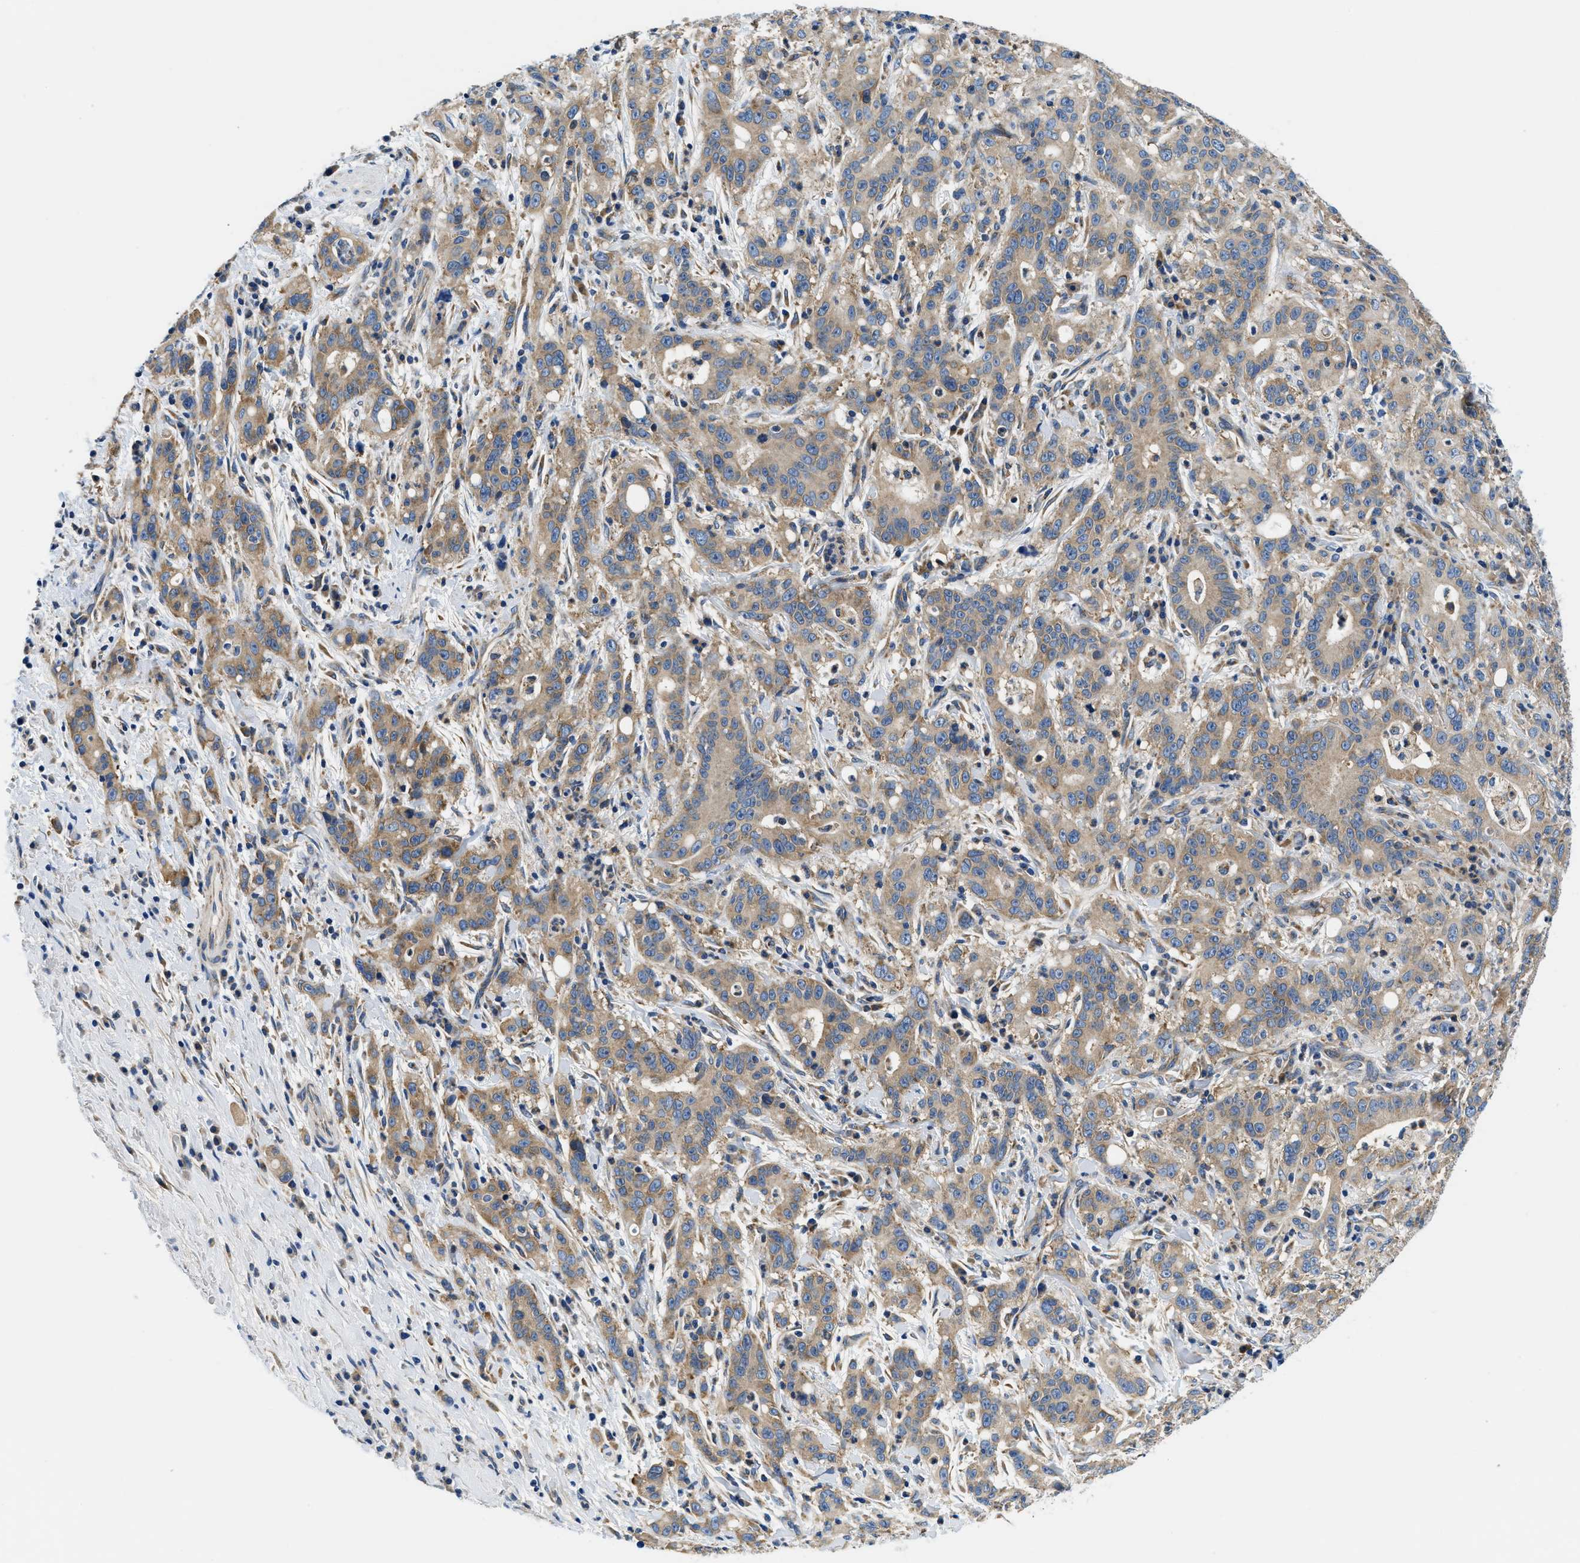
{"staining": {"intensity": "weak", "quantity": ">75%", "location": "cytoplasmic/membranous"}, "tissue": "liver cancer", "cell_type": "Tumor cells", "image_type": "cancer", "snomed": [{"axis": "morphology", "description": "Cholangiocarcinoma"}, {"axis": "topography", "description": "Liver"}], "caption": "This is an image of IHC staining of liver cancer (cholangiocarcinoma), which shows weak positivity in the cytoplasmic/membranous of tumor cells.", "gene": "SAMD4B", "patient": {"sex": "female", "age": 38}}